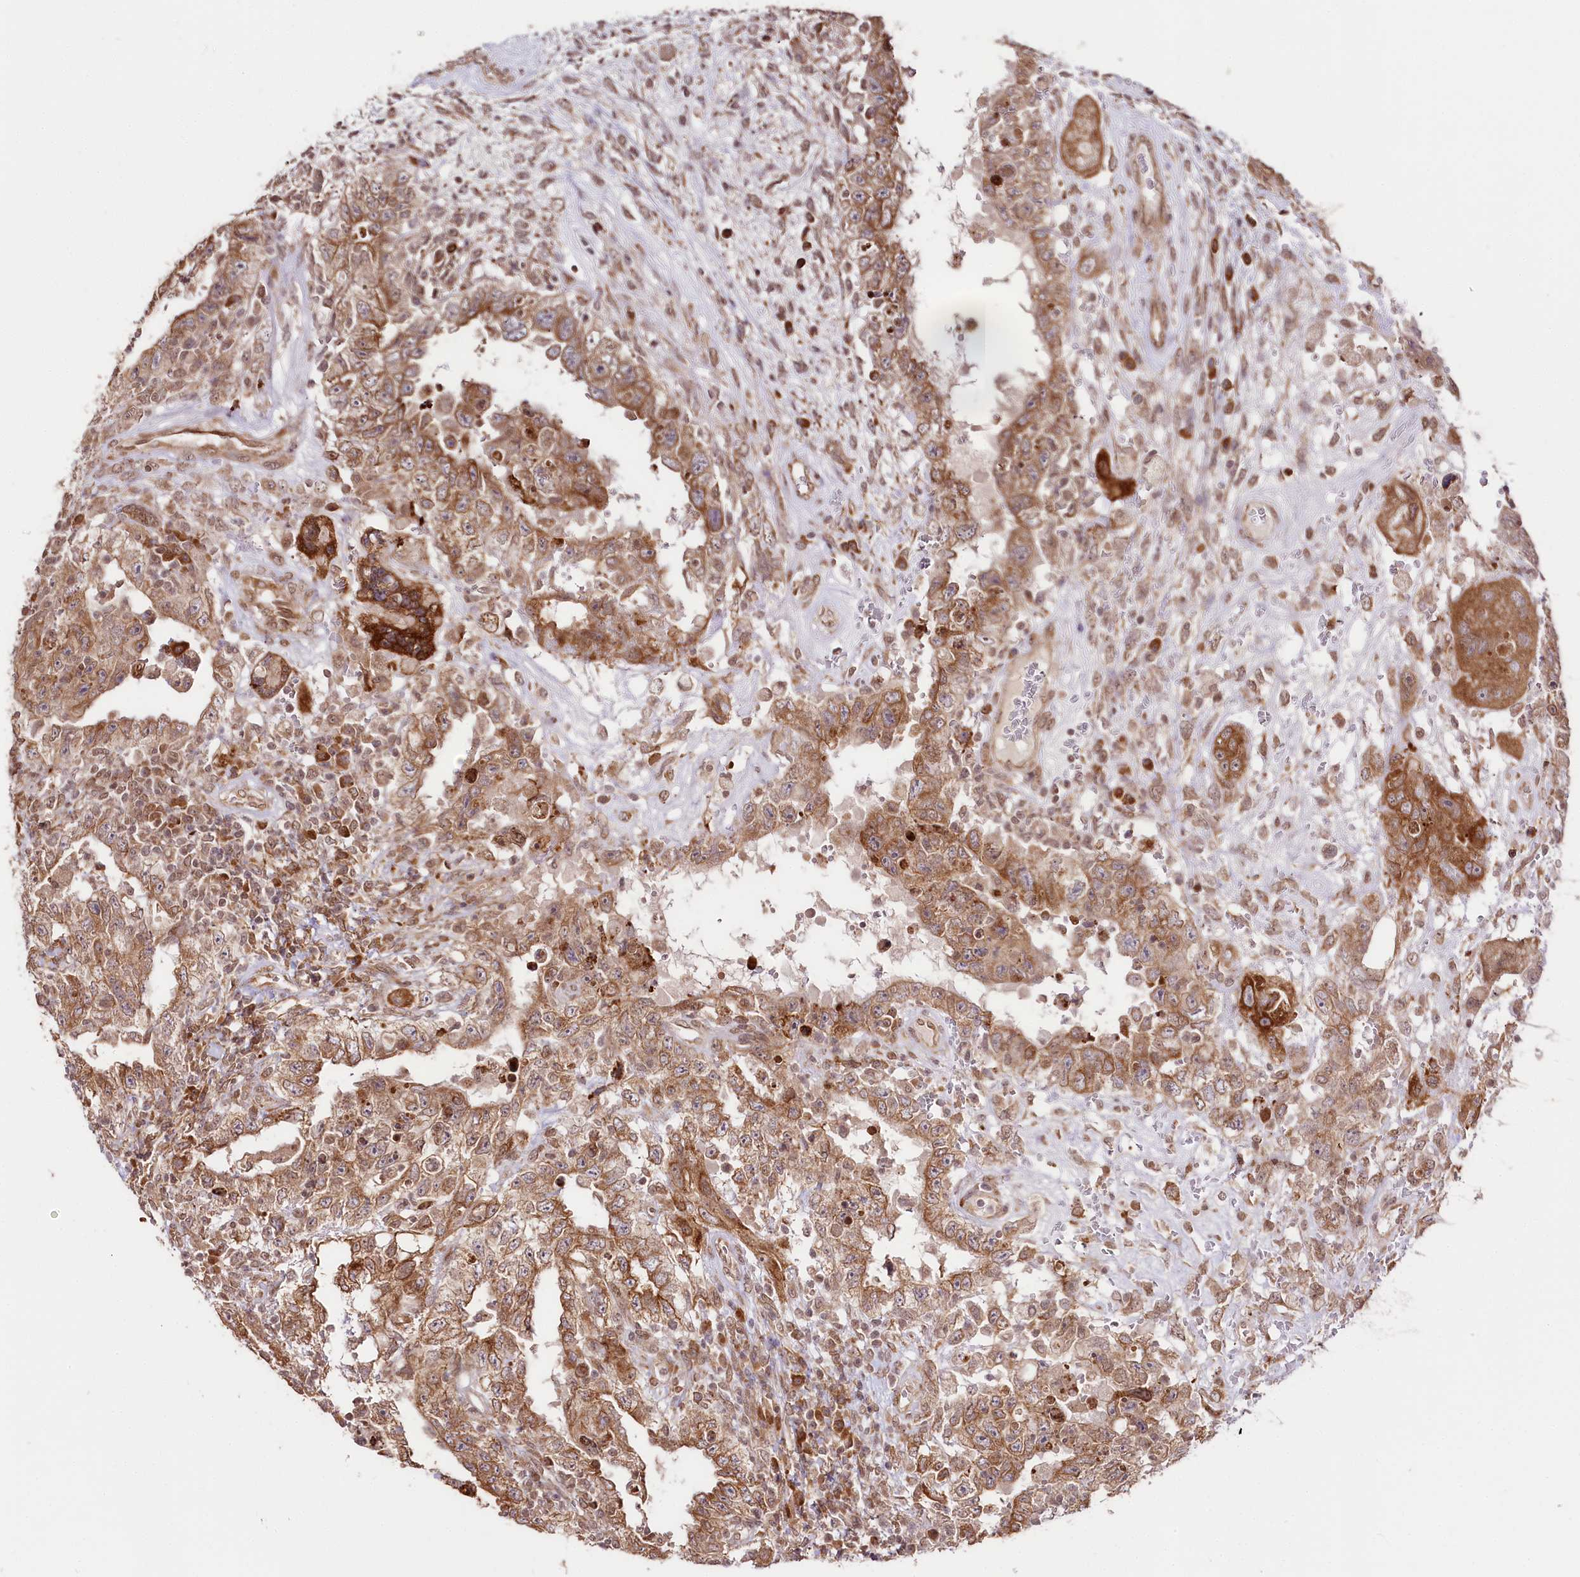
{"staining": {"intensity": "moderate", "quantity": ">75%", "location": "cytoplasmic/membranous"}, "tissue": "testis cancer", "cell_type": "Tumor cells", "image_type": "cancer", "snomed": [{"axis": "morphology", "description": "Carcinoma, Embryonal, NOS"}, {"axis": "topography", "description": "Testis"}], "caption": "Embryonal carcinoma (testis) stained with a protein marker demonstrates moderate staining in tumor cells.", "gene": "ENSG00000144785", "patient": {"sex": "male", "age": 26}}